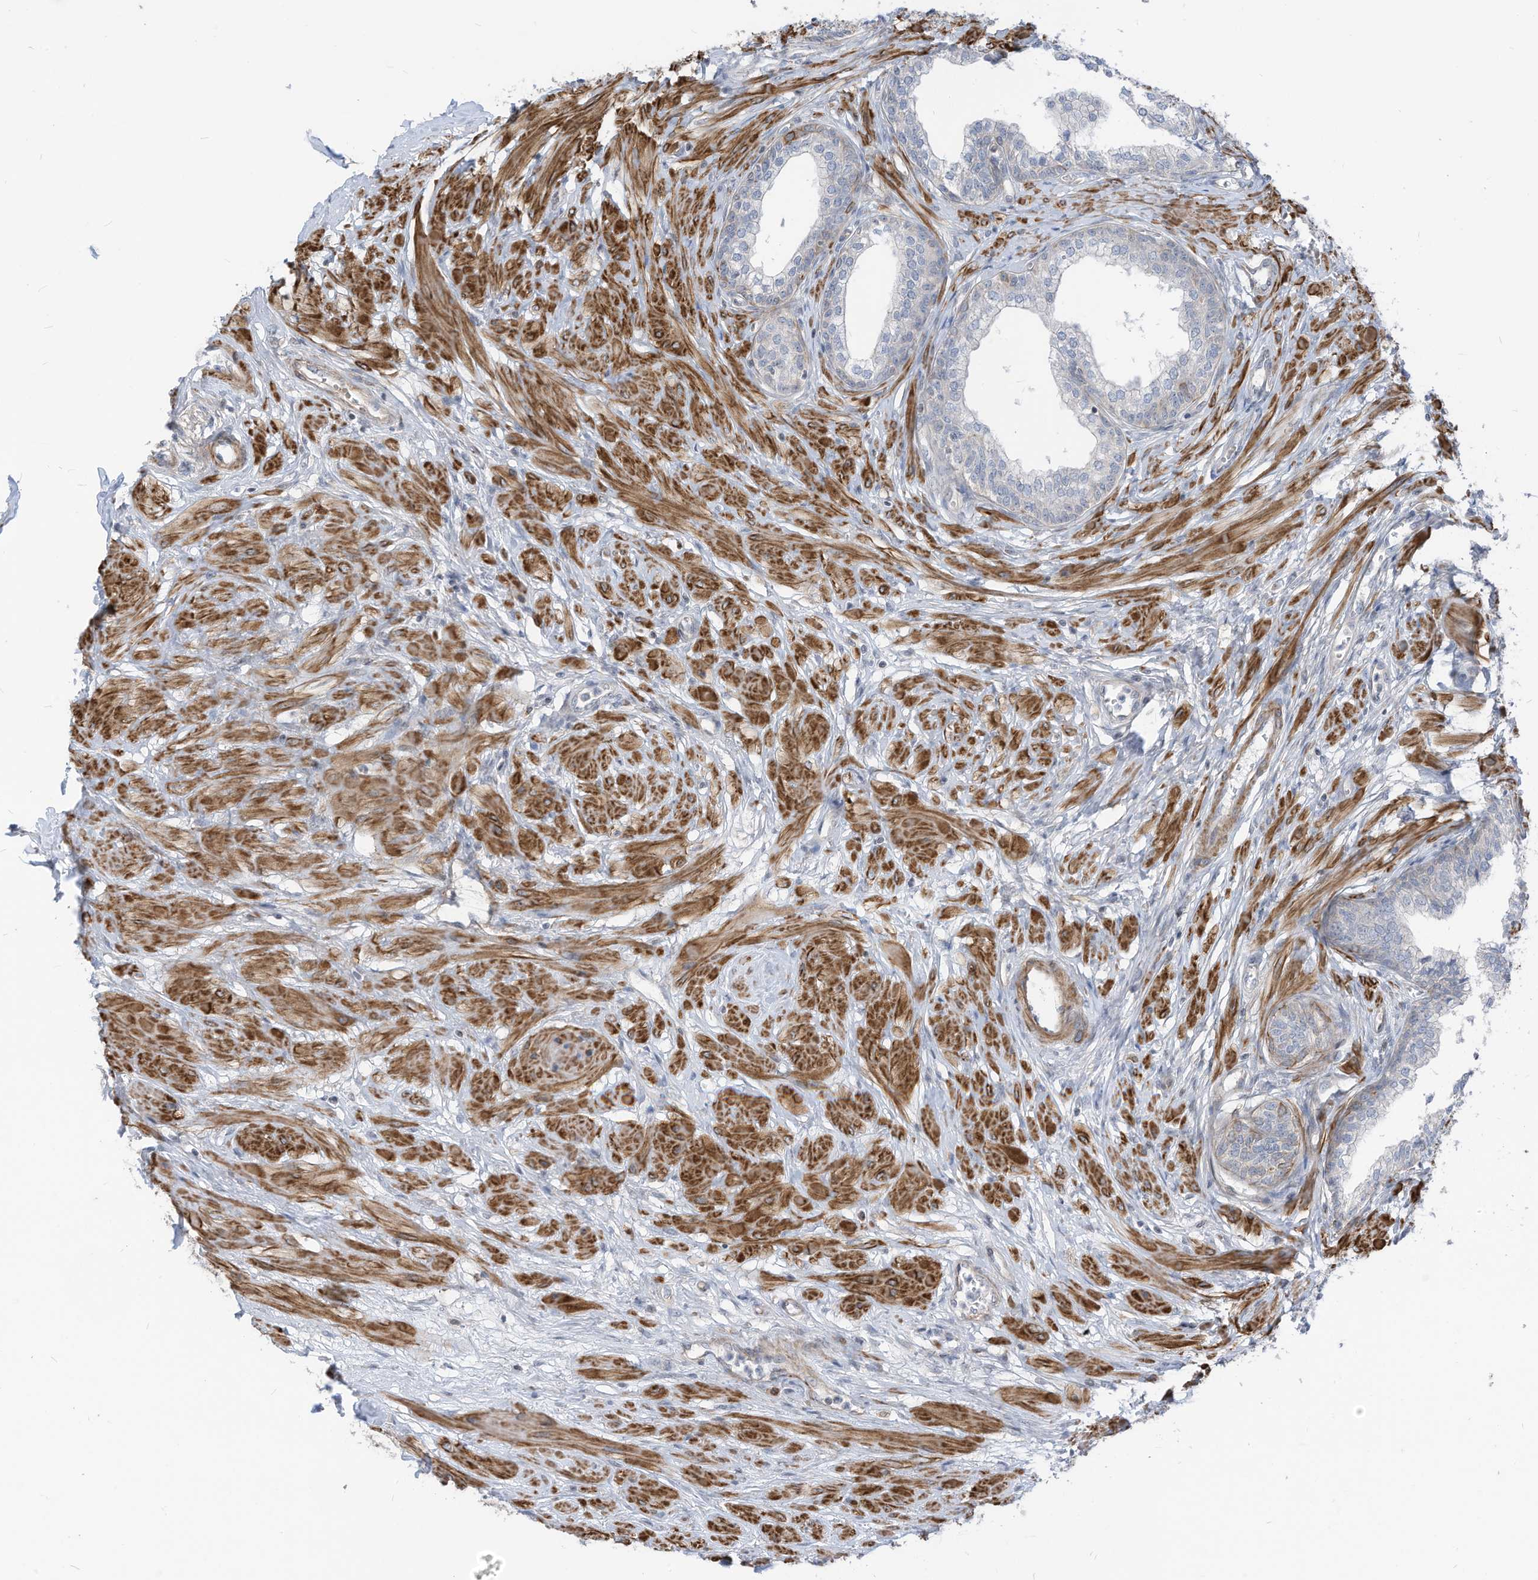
{"staining": {"intensity": "negative", "quantity": "none", "location": "none"}, "tissue": "prostate", "cell_type": "Glandular cells", "image_type": "normal", "snomed": [{"axis": "morphology", "description": "Normal tissue, NOS"}, {"axis": "morphology", "description": "Urothelial carcinoma, Low grade"}, {"axis": "topography", "description": "Urinary bladder"}, {"axis": "topography", "description": "Prostate"}], "caption": "This is an immunohistochemistry (IHC) micrograph of normal prostate. There is no staining in glandular cells.", "gene": "GPATCH3", "patient": {"sex": "male", "age": 60}}